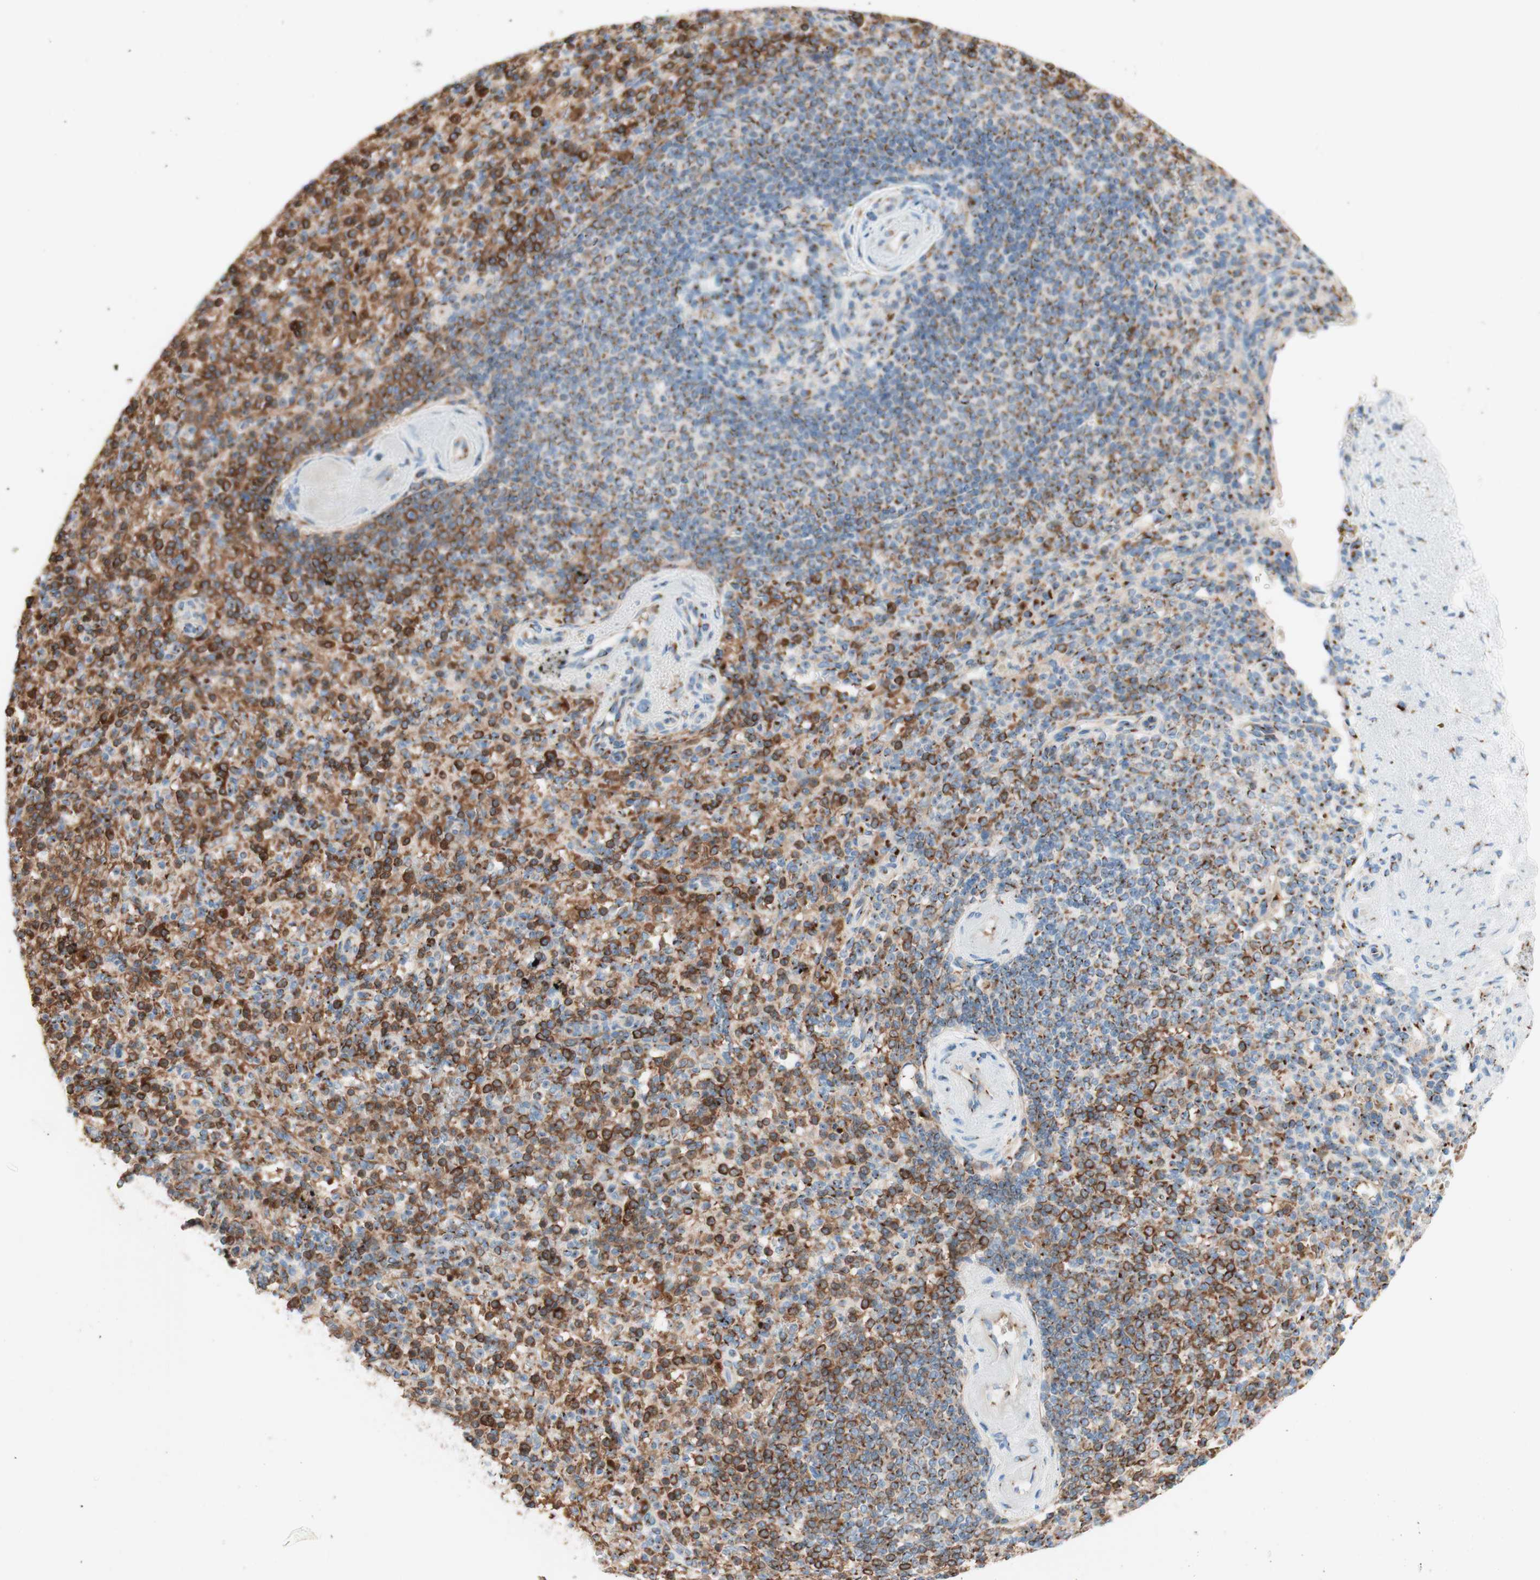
{"staining": {"intensity": "strong", "quantity": ">75%", "location": "cytoplasmic/membranous"}, "tissue": "spleen", "cell_type": "Cells in red pulp", "image_type": "normal", "snomed": [{"axis": "morphology", "description": "Normal tissue, NOS"}, {"axis": "topography", "description": "Spleen"}], "caption": "Spleen stained with immunohistochemistry (IHC) exhibits strong cytoplasmic/membranous positivity in approximately >75% of cells in red pulp. (DAB = brown stain, brightfield microscopy at high magnification).", "gene": "GOLGB1", "patient": {"sex": "female", "age": 74}}